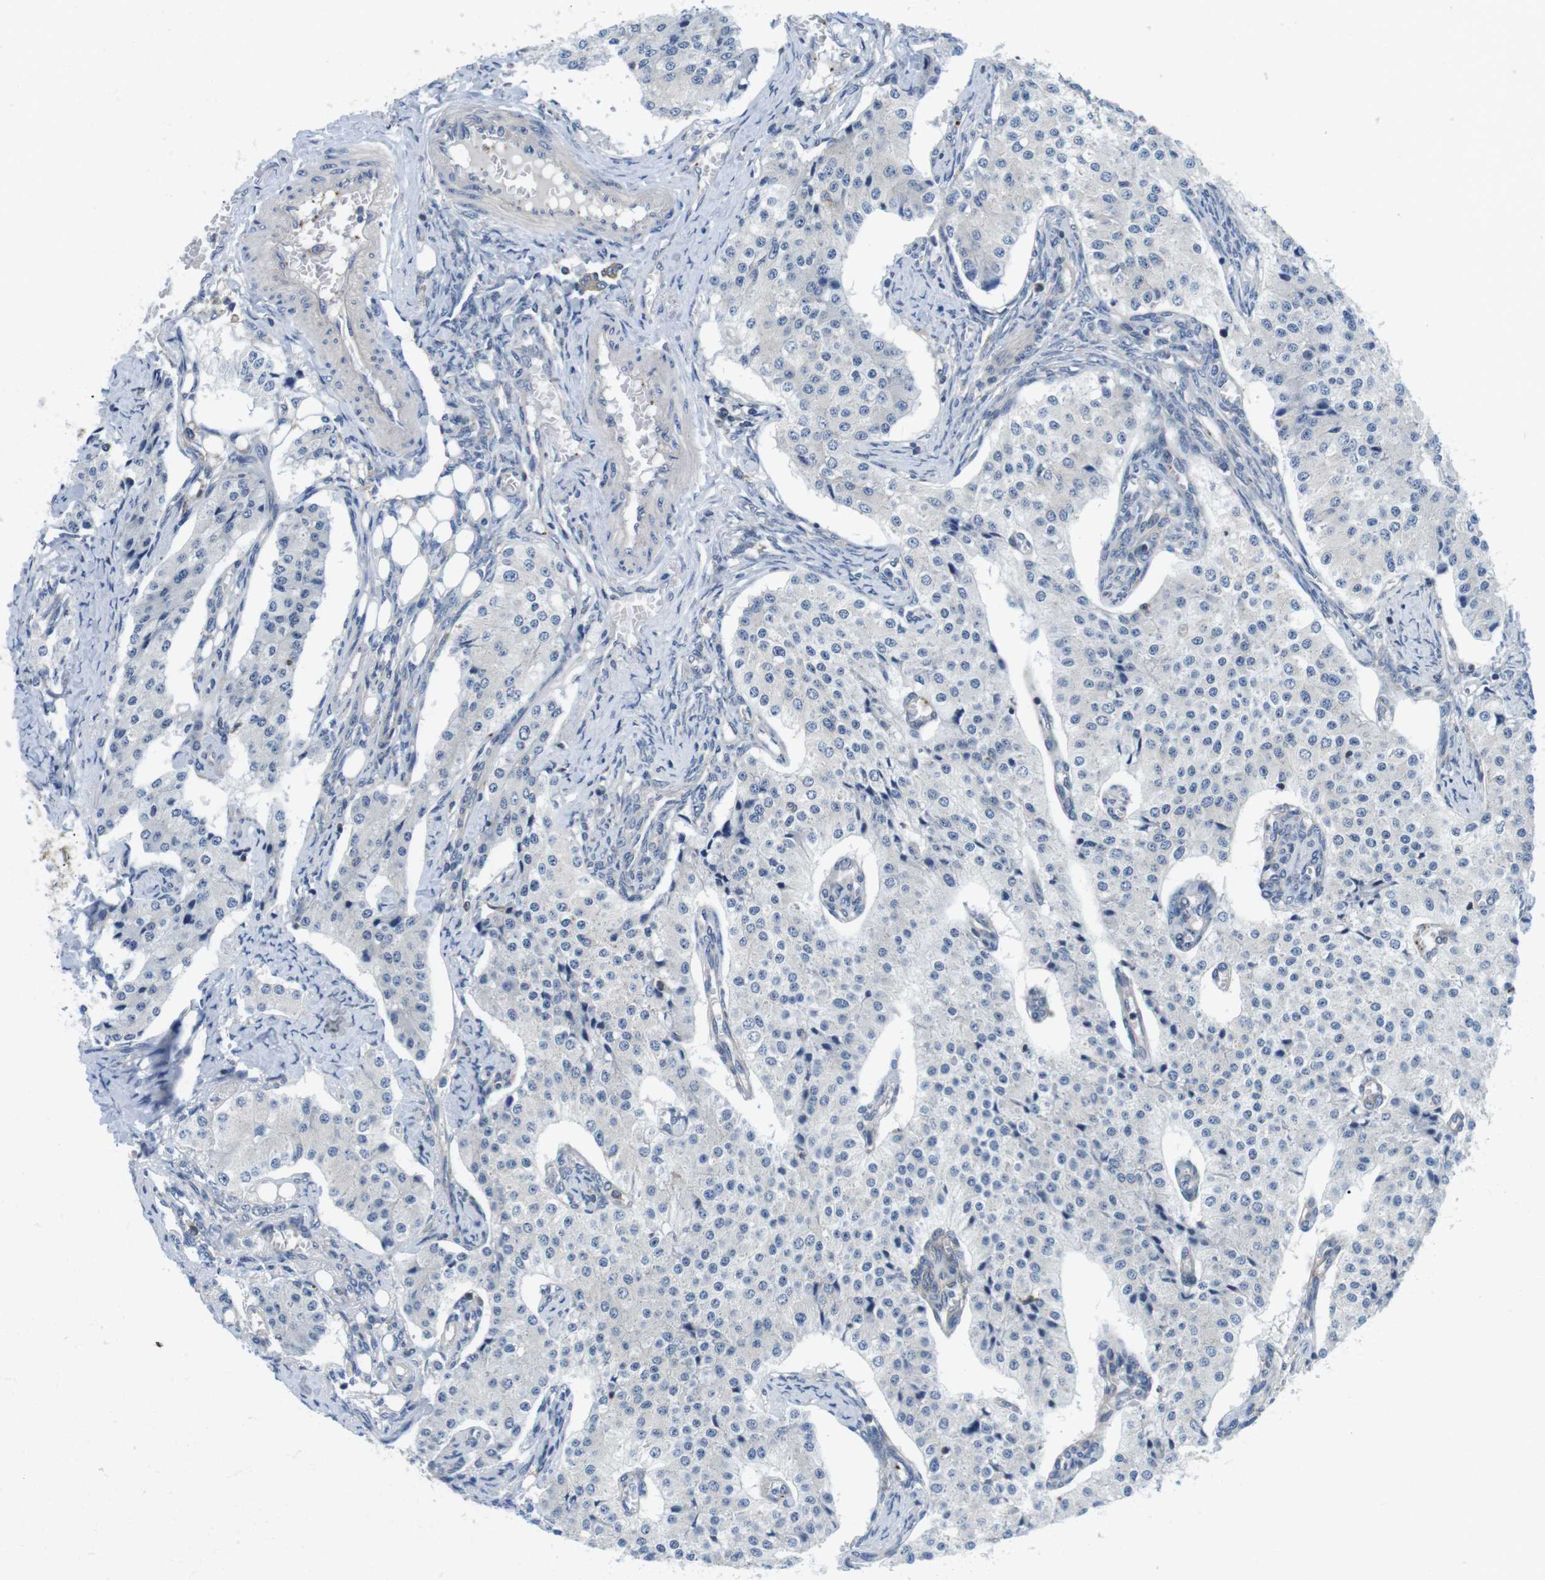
{"staining": {"intensity": "negative", "quantity": "none", "location": "none"}, "tissue": "carcinoid", "cell_type": "Tumor cells", "image_type": "cancer", "snomed": [{"axis": "morphology", "description": "Carcinoid, malignant, NOS"}, {"axis": "topography", "description": "Colon"}], "caption": "Immunohistochemistry histopathology image of human malignant carcinoid stained for a protein (brown), which demonstrates no expression in tumor cells. (Brightfield microscopy of DAB immunohistochemistry at high magnification).", "gene": "HERPUD2", "patient": {"sex": "female", "age": 52}}